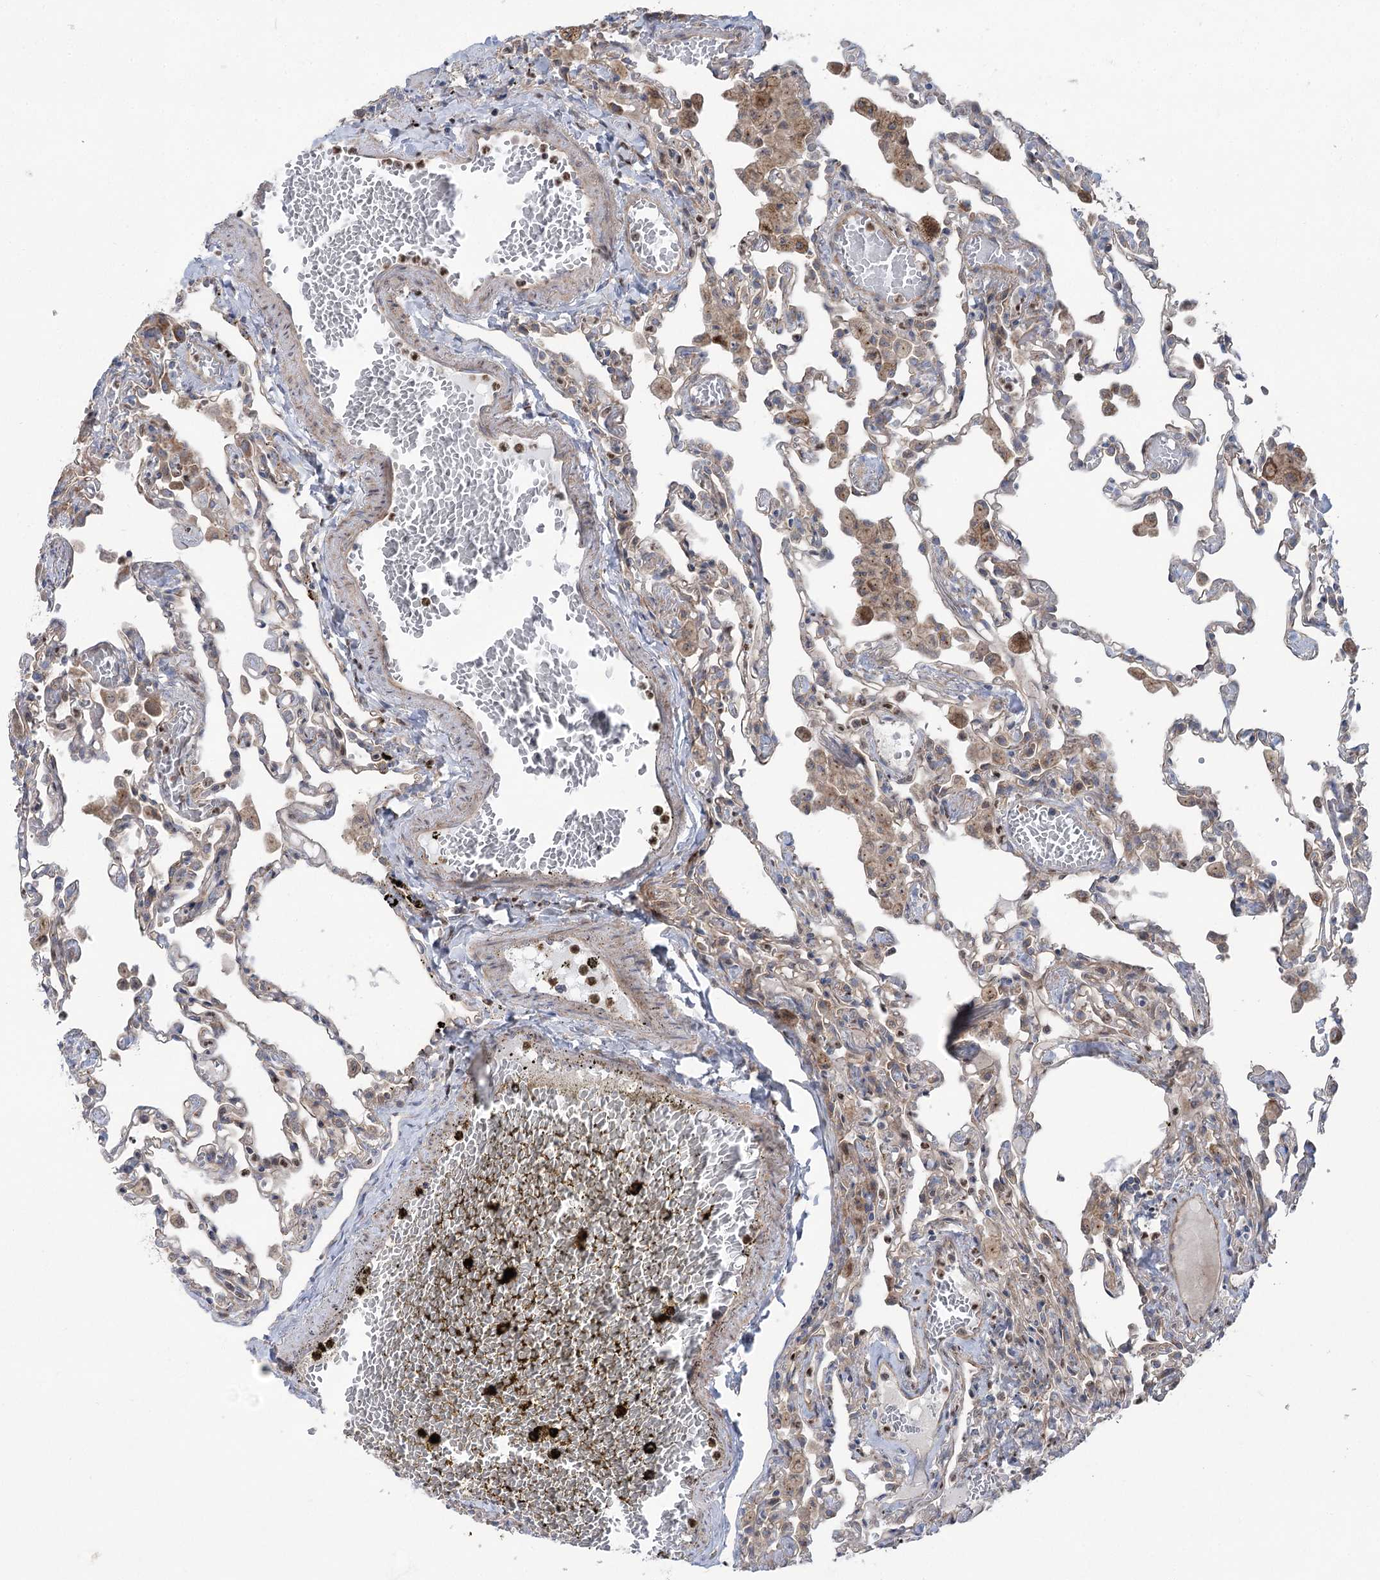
{"staining": {"intensity": "weak", "quantity": "25%-75%", "location": "cytoplasmic/membranous"}, "tissue": "lung", "cell_type": "Alveolar cells", "image_type": "normal", "snomed": [{"axis": "morphology", "description": "Normal tissue, NOS"}, {"axis": "topography", "description": "Bronchus"}, {"axis": "topography", "description": "Lung"}], "caption": "This micrograph exhibits IHC staining of benign lung, with low weak cytoplasmic/membranous expression in about 25%-75% of alveolar cells.", "gene": "SCN11A", "patient": {"sex": "female", "age": 49}}